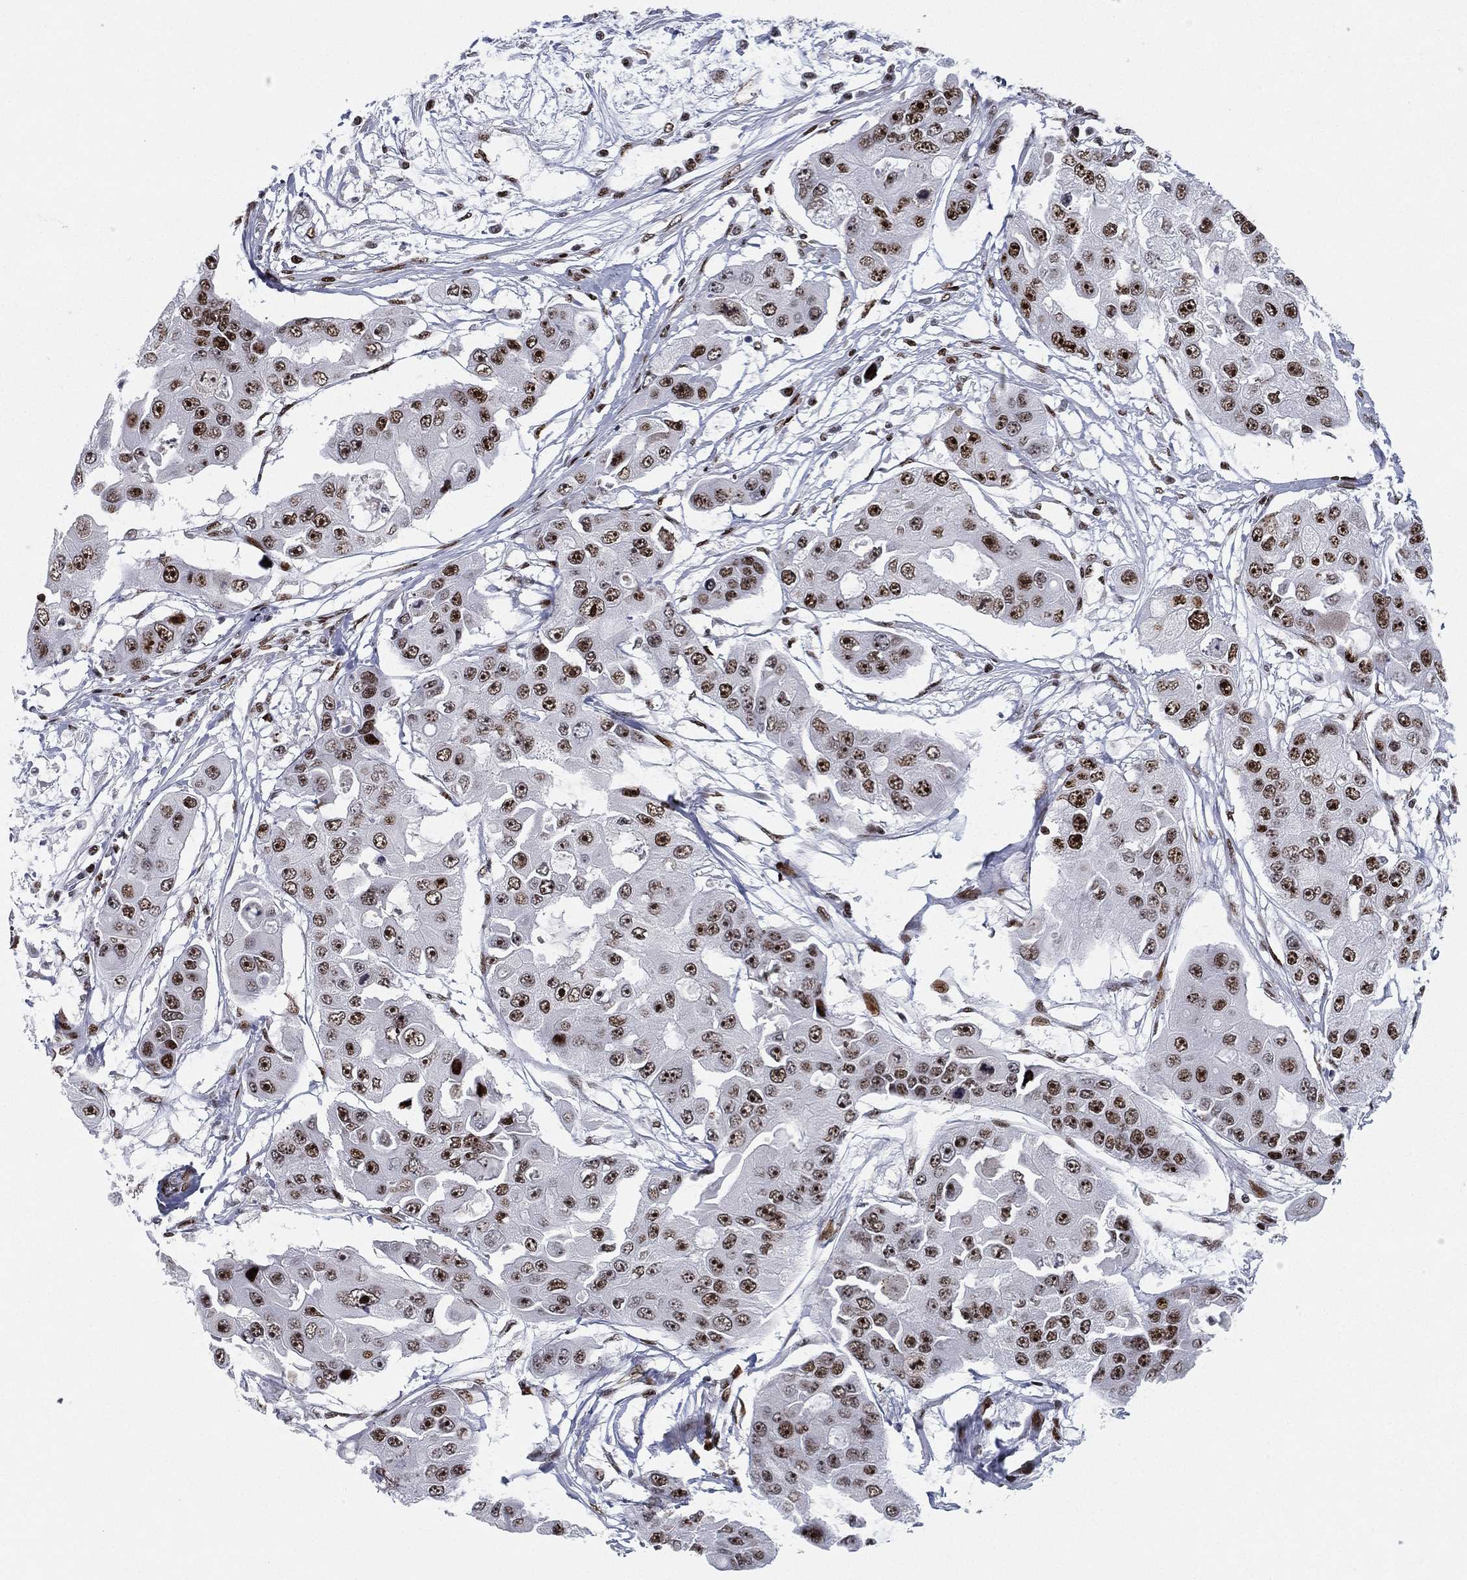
{"staining": {"intensity": "moderate", "quantity": ">75%", "location": "nuclear"}, "tissue": "ovarian cancer", "cell_type": "Tumor cells", "image_type": "cancer", "snomed": [{"axis": "morphology", "description": "Cystadenocarcinoma, serous, NOS"}, {"axis": "topography", "description": "Ovary"}], "caption": "DAB (3,3'-diaminobenzidine) immunohistochemical staining of human ovarian cancer demonstrates moderate nuclear protein staining in about >75% of tumor cells.", "gene": "RTF1", "patient": {"sex": "female", "age": 56}}